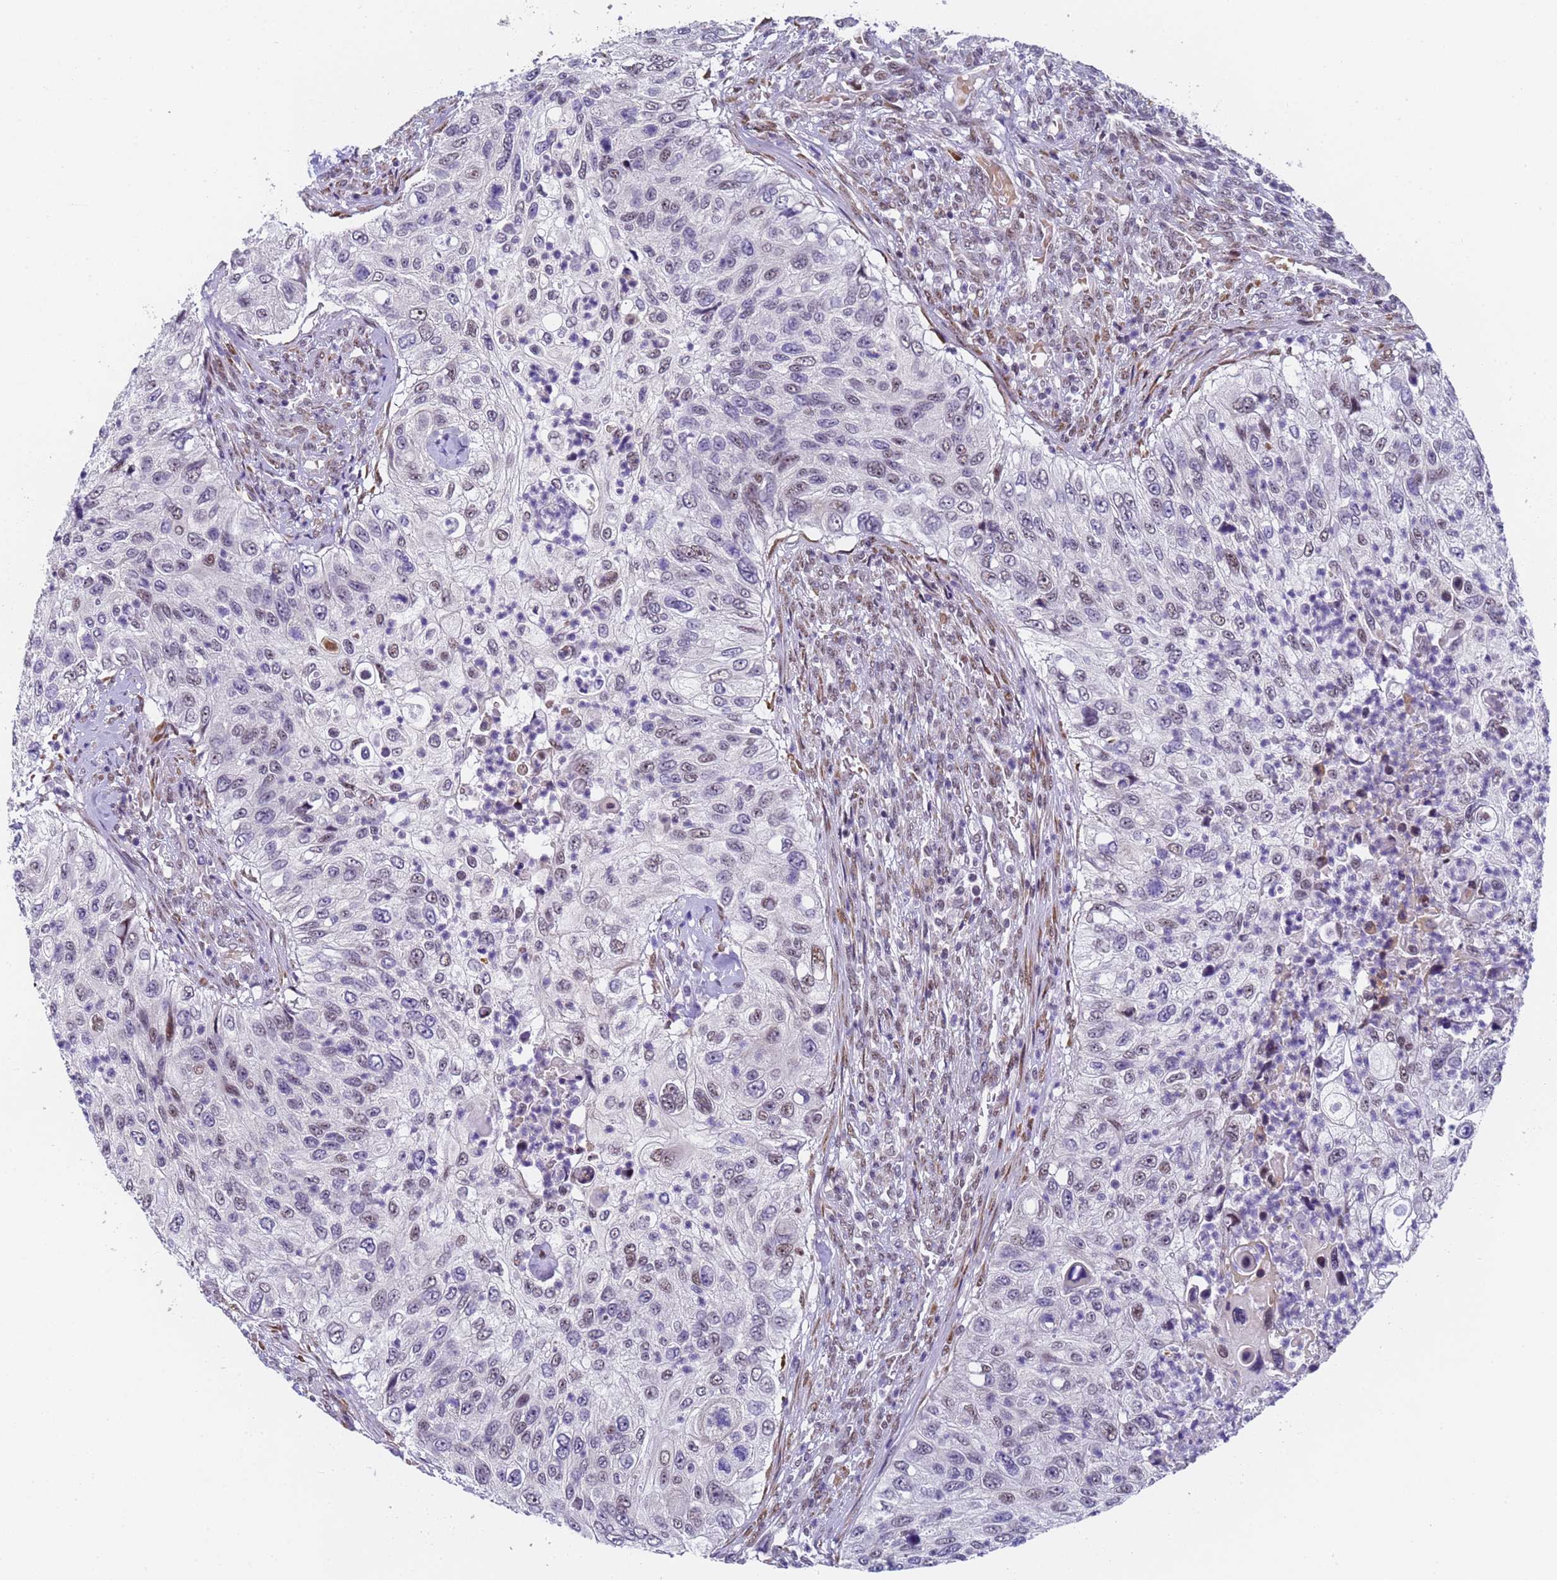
{"staining": {"intensity": "weak", "quantity": "<25%", "location": "nuclear"}, "tissue": "urothelial cancer", "cell_type": "Tumor cells", "image_type": "cancer", "snomed": [{"axis": "morphology", "description": "Urothelial carcinoma, High grade"}, {"axis": "topography", "description": "Urinary bladder"}], "caption": "High magnification brightfield microscopy of urothelial carcinoma (high-grade) stained with DAB (3,3'-diaminobenzidine) (brown) and counterstained with hematoxylin (blue): tumor cells show no significant positivity.", "gene": "FNBP4", "patient": {"sex": "female", "age": 60}}